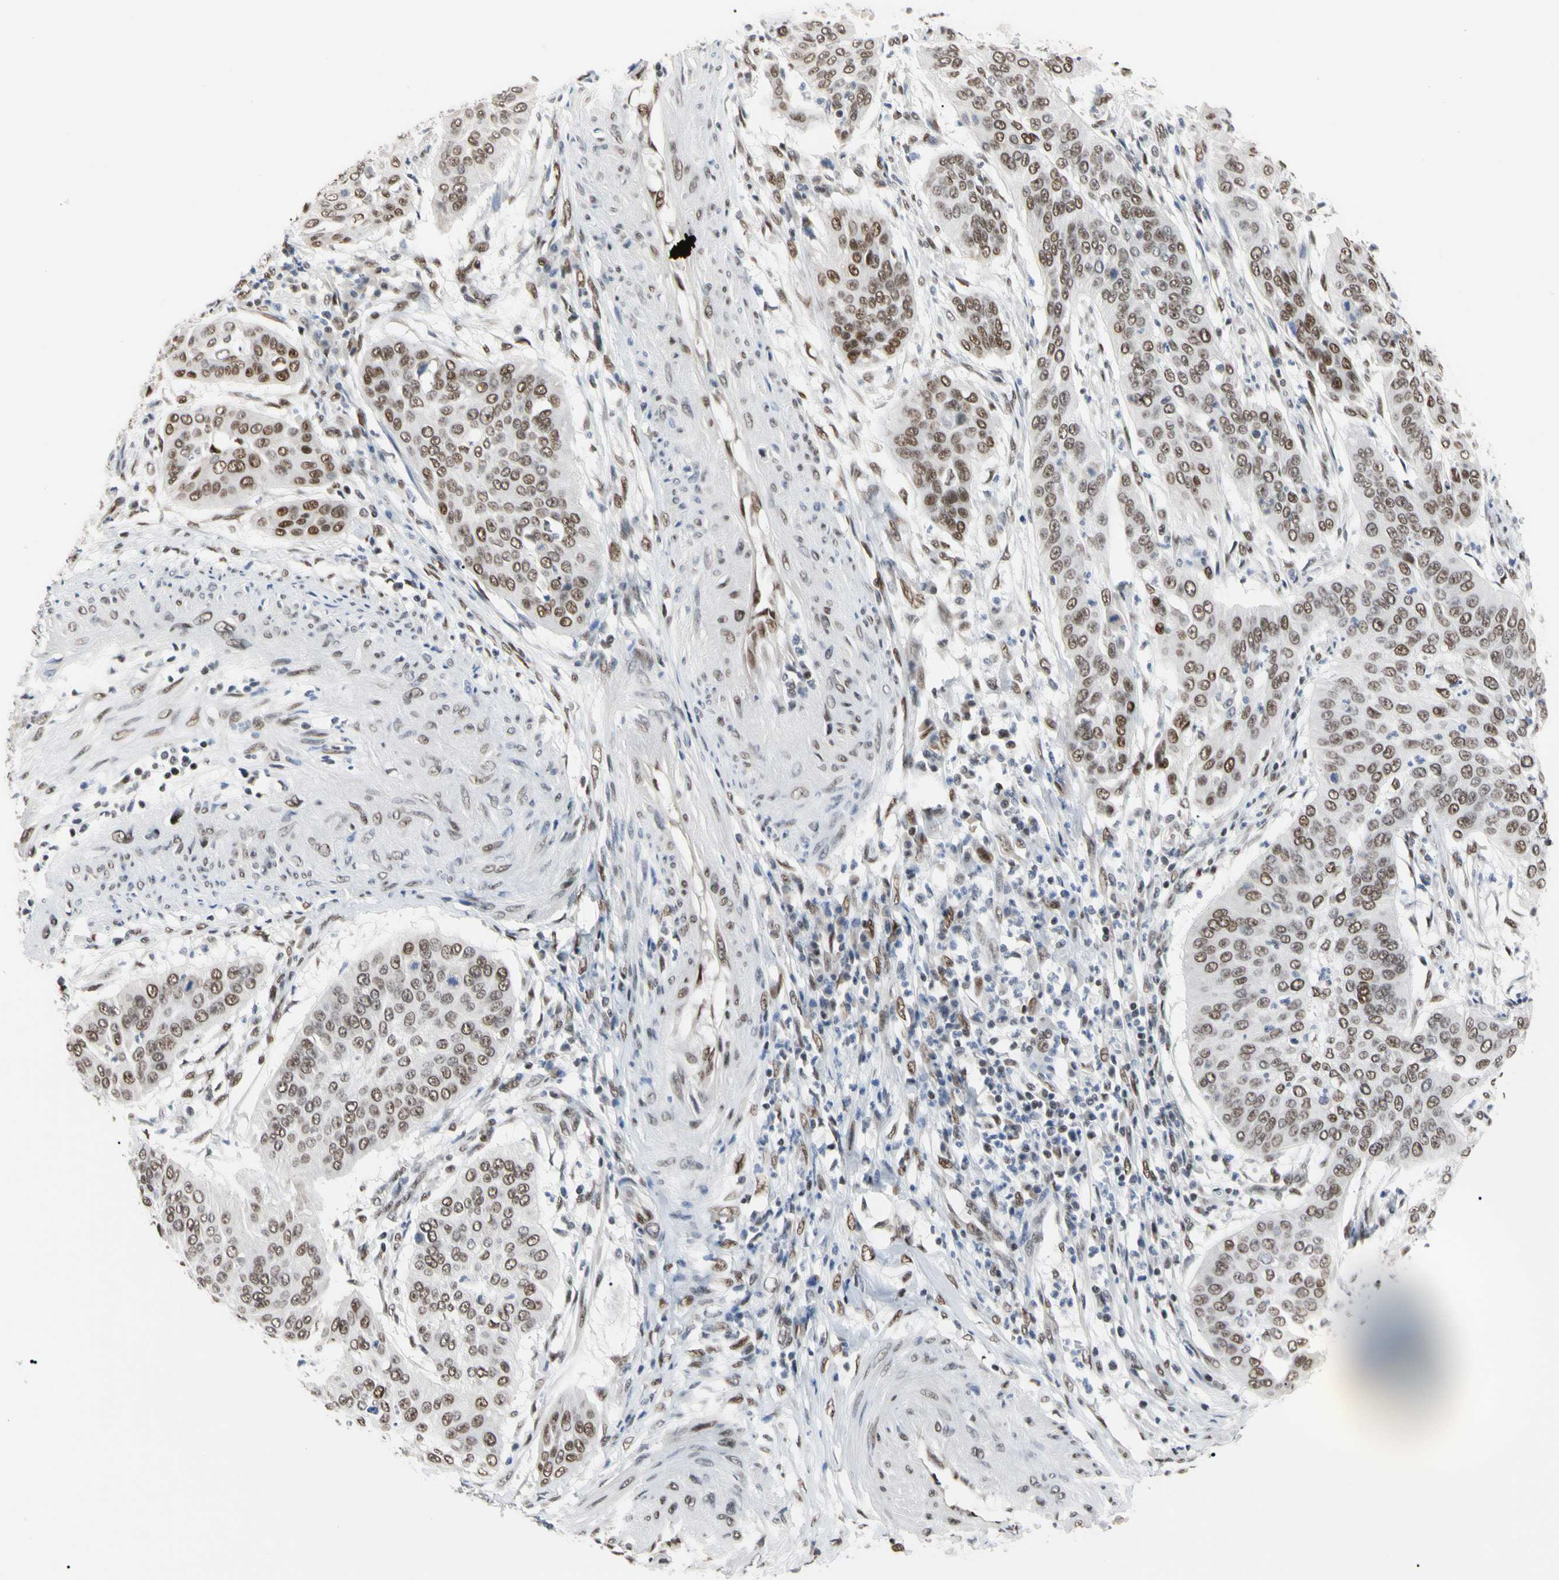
{"staining": {"intensity": "moderate", "quantity": ">75%", "location": "nuclear"}, "tissue": "cervical cancer", "cell_type": "Tumor cells", "image_type": "cancer", "snomed": [{"axis": "morphology", "description": "Normal tissue, NOS"}, {"axis": "morphology", "description": "Squamous cell carcinoma, NOS"}, {"axis": "topography", "description": "Cervix"}], "caption": "Cervical cancer was stained to show a protein in brown. There is medium levels of moderate nuclear staining in approximately >75% of tumor cells.", "gene": "FAM98B", "patient": {"sex": "female", "age": 39}}